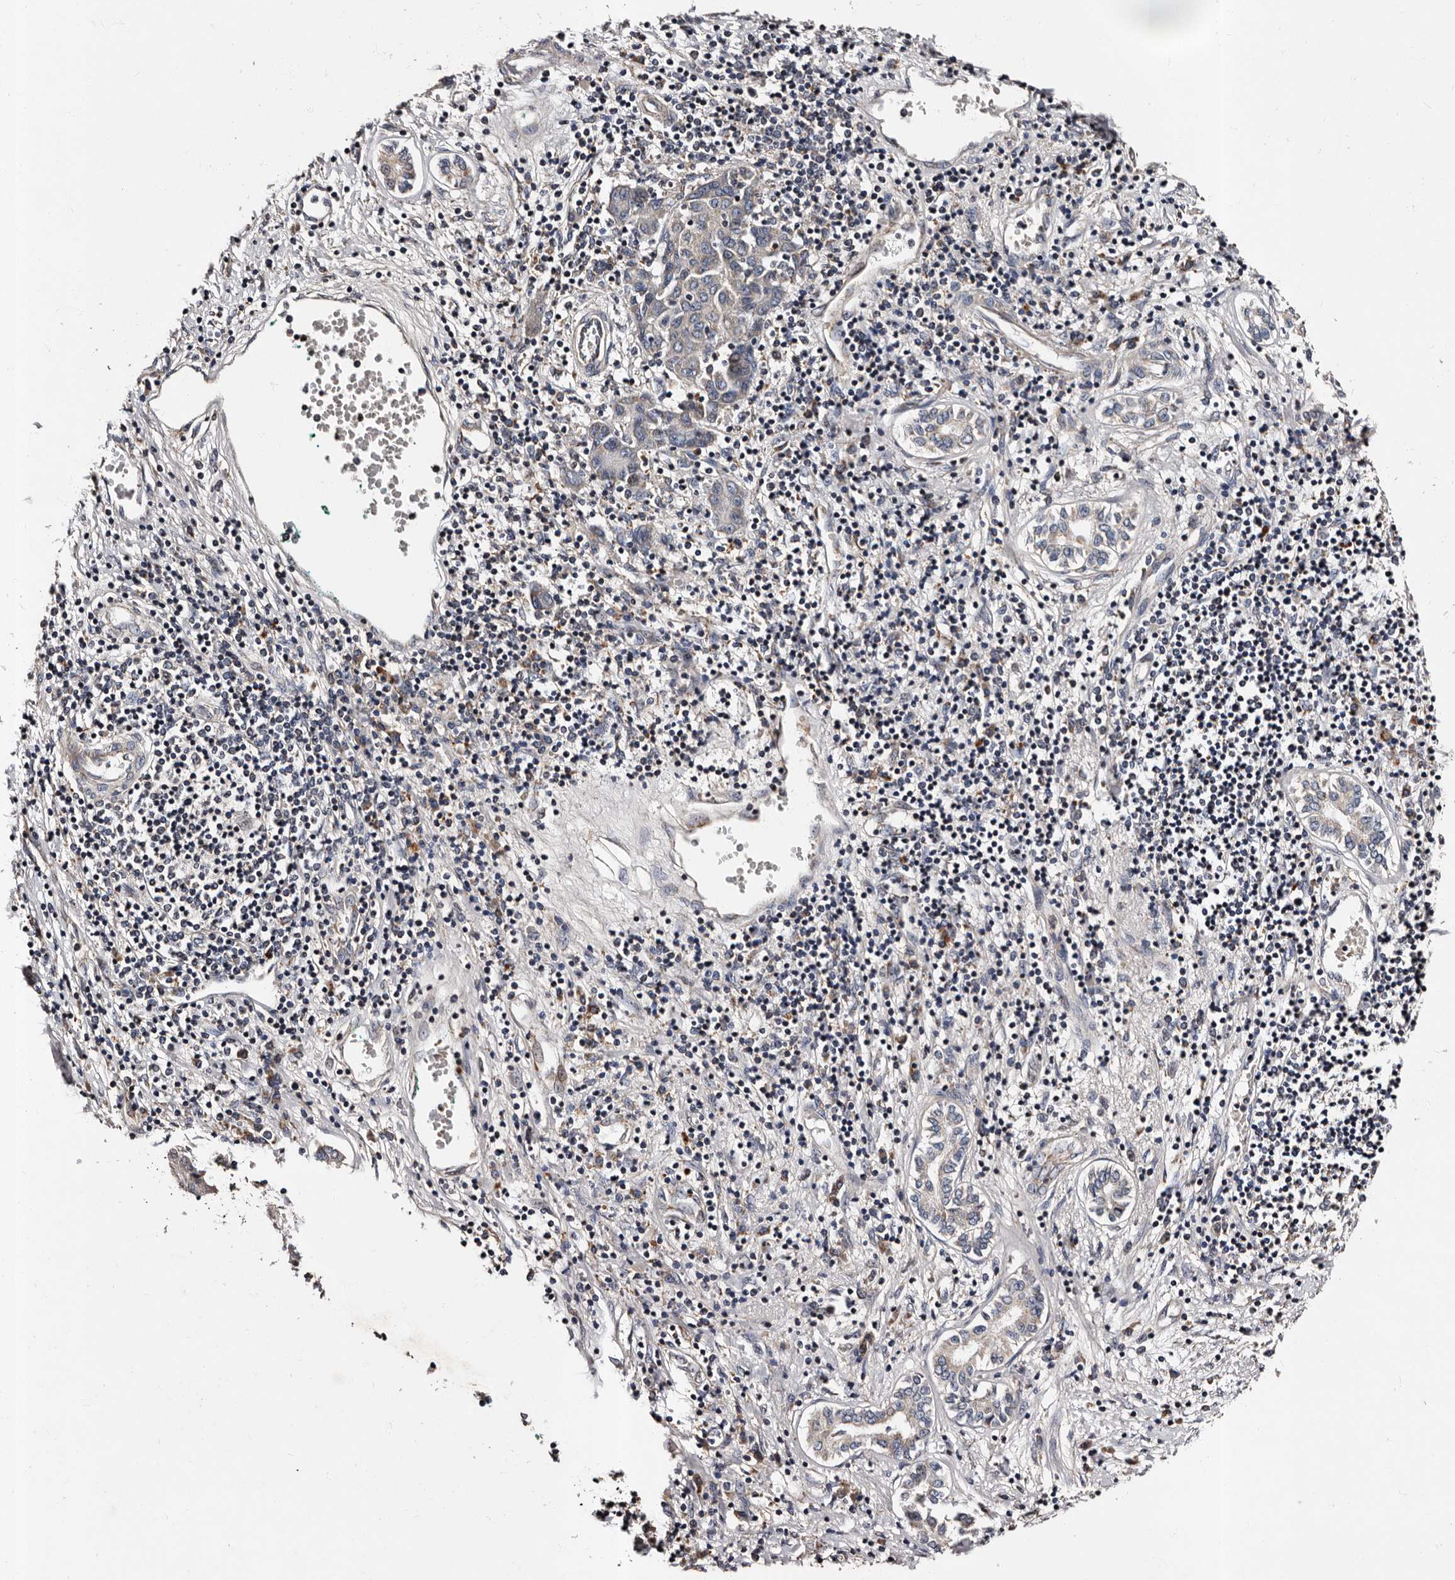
{"staining": {"intensity": "negative", "quantity": "none", "location": "none"}, "tissue": "liver cancer", "cell_type": "Tumor cells", "image_type": "cancer", "snomed": [{"axis": "morphology", "description": "Carcinoma, Hepatocellular, NOS"}, {"axis": "topography", "description": "Liver"}], "caption": "Liver cancer (hepatocellular carcinoma) was stained to show a protein in brown. There is no significant positivity in tumor cells.", "gene": "ADCK5", "patient": {"sex": "male", "age": 65}}